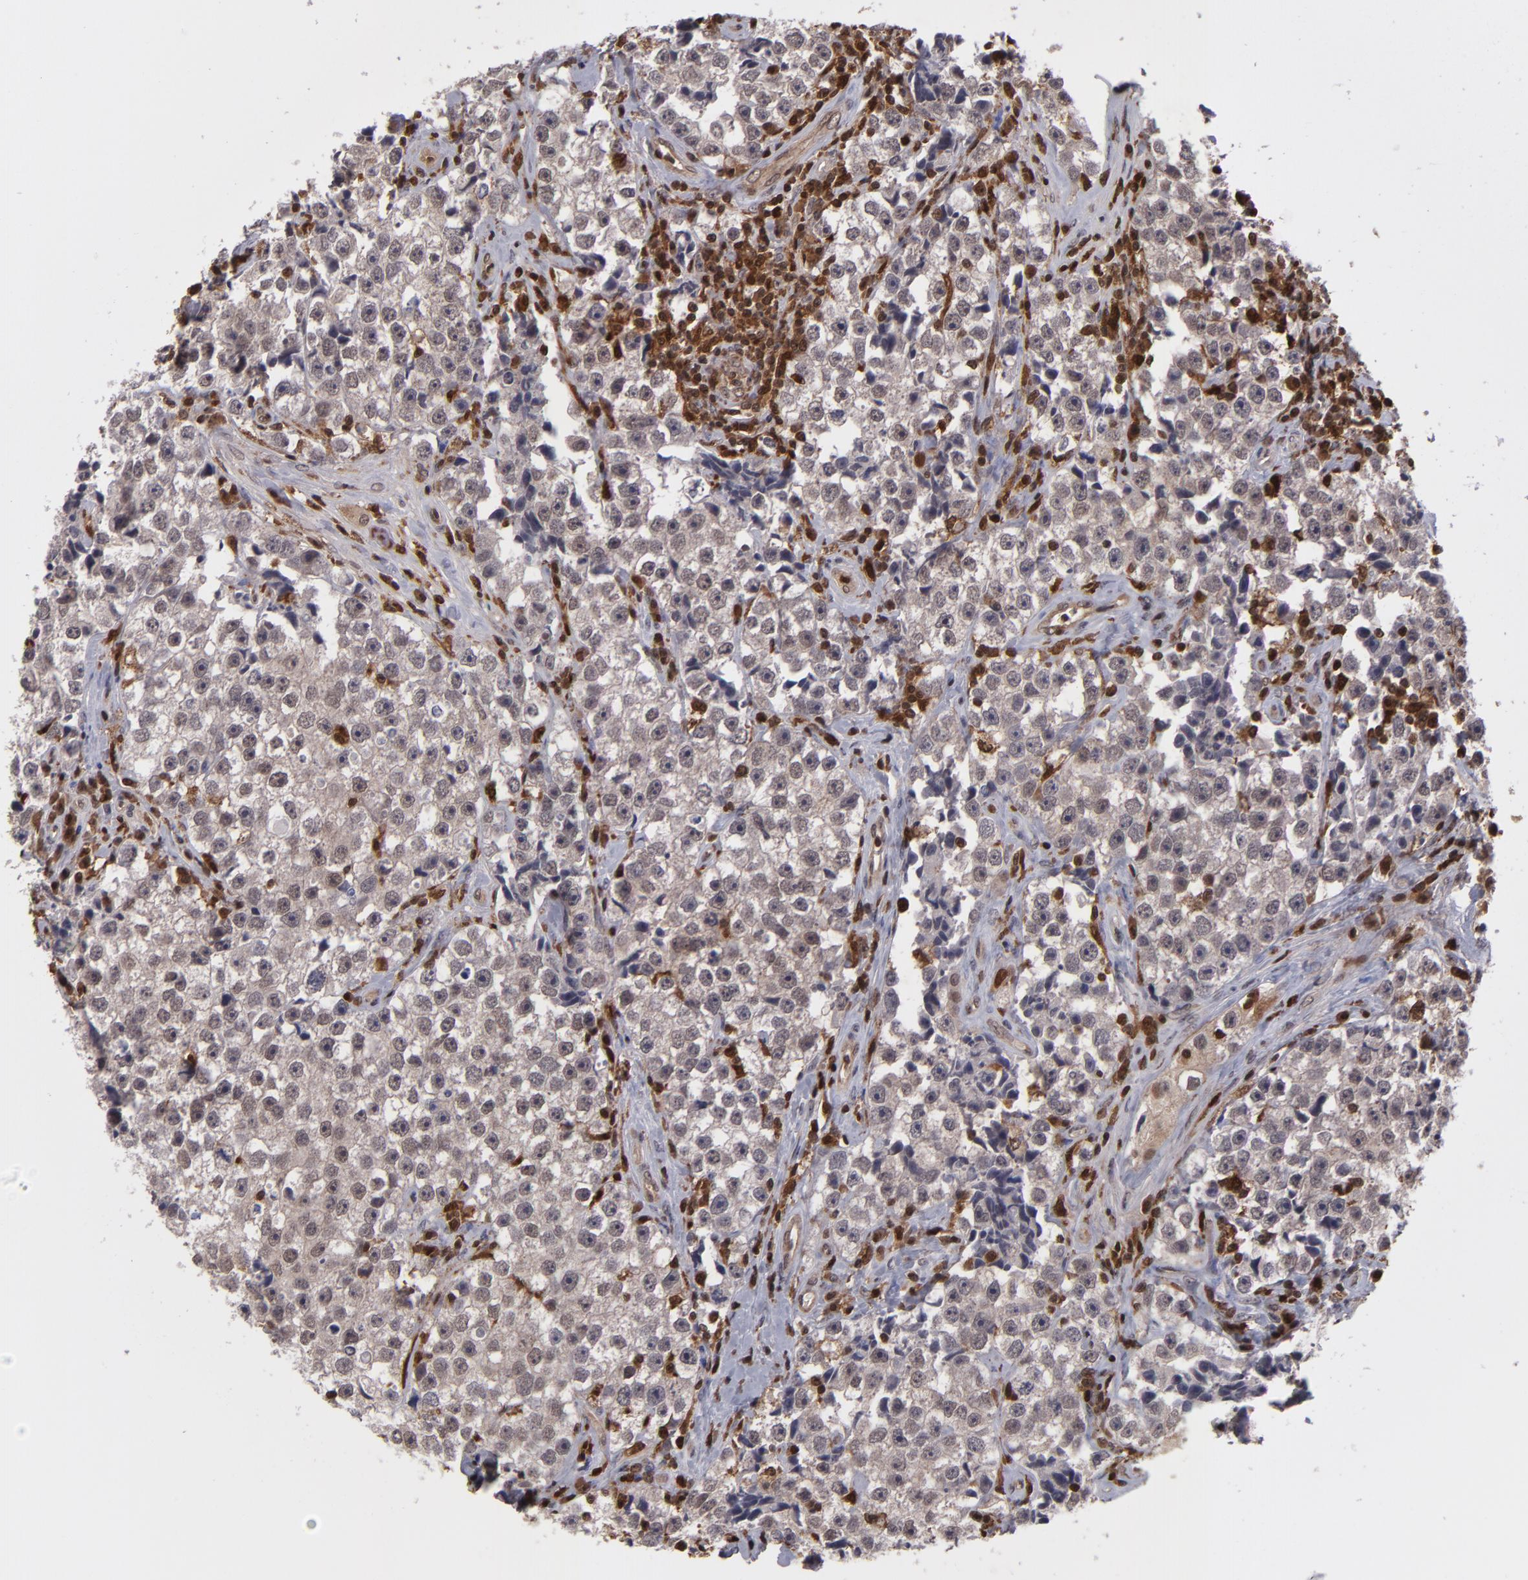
{"staining": {"intensity": "weak", "quantity": ">75%", "location": "cytoplasmic/membranous,nuclear"}, "tissue": "testis cancer", "cell_type": "Tumor cells", "image_type": "cancer", "snomed": [{"axis": "morphology", "description": "Seminoma, NOS"}, {"axis": "topography", "description": "Testis"}], "caption": "The immunohistochemical stain highlights weak cytoplasmic/membranous and nuclear positivity in tumor cells of testis cancer (seminoma) tissue.", "gene": "GRB2", "patient": {"sex": "male", "age": 32}}